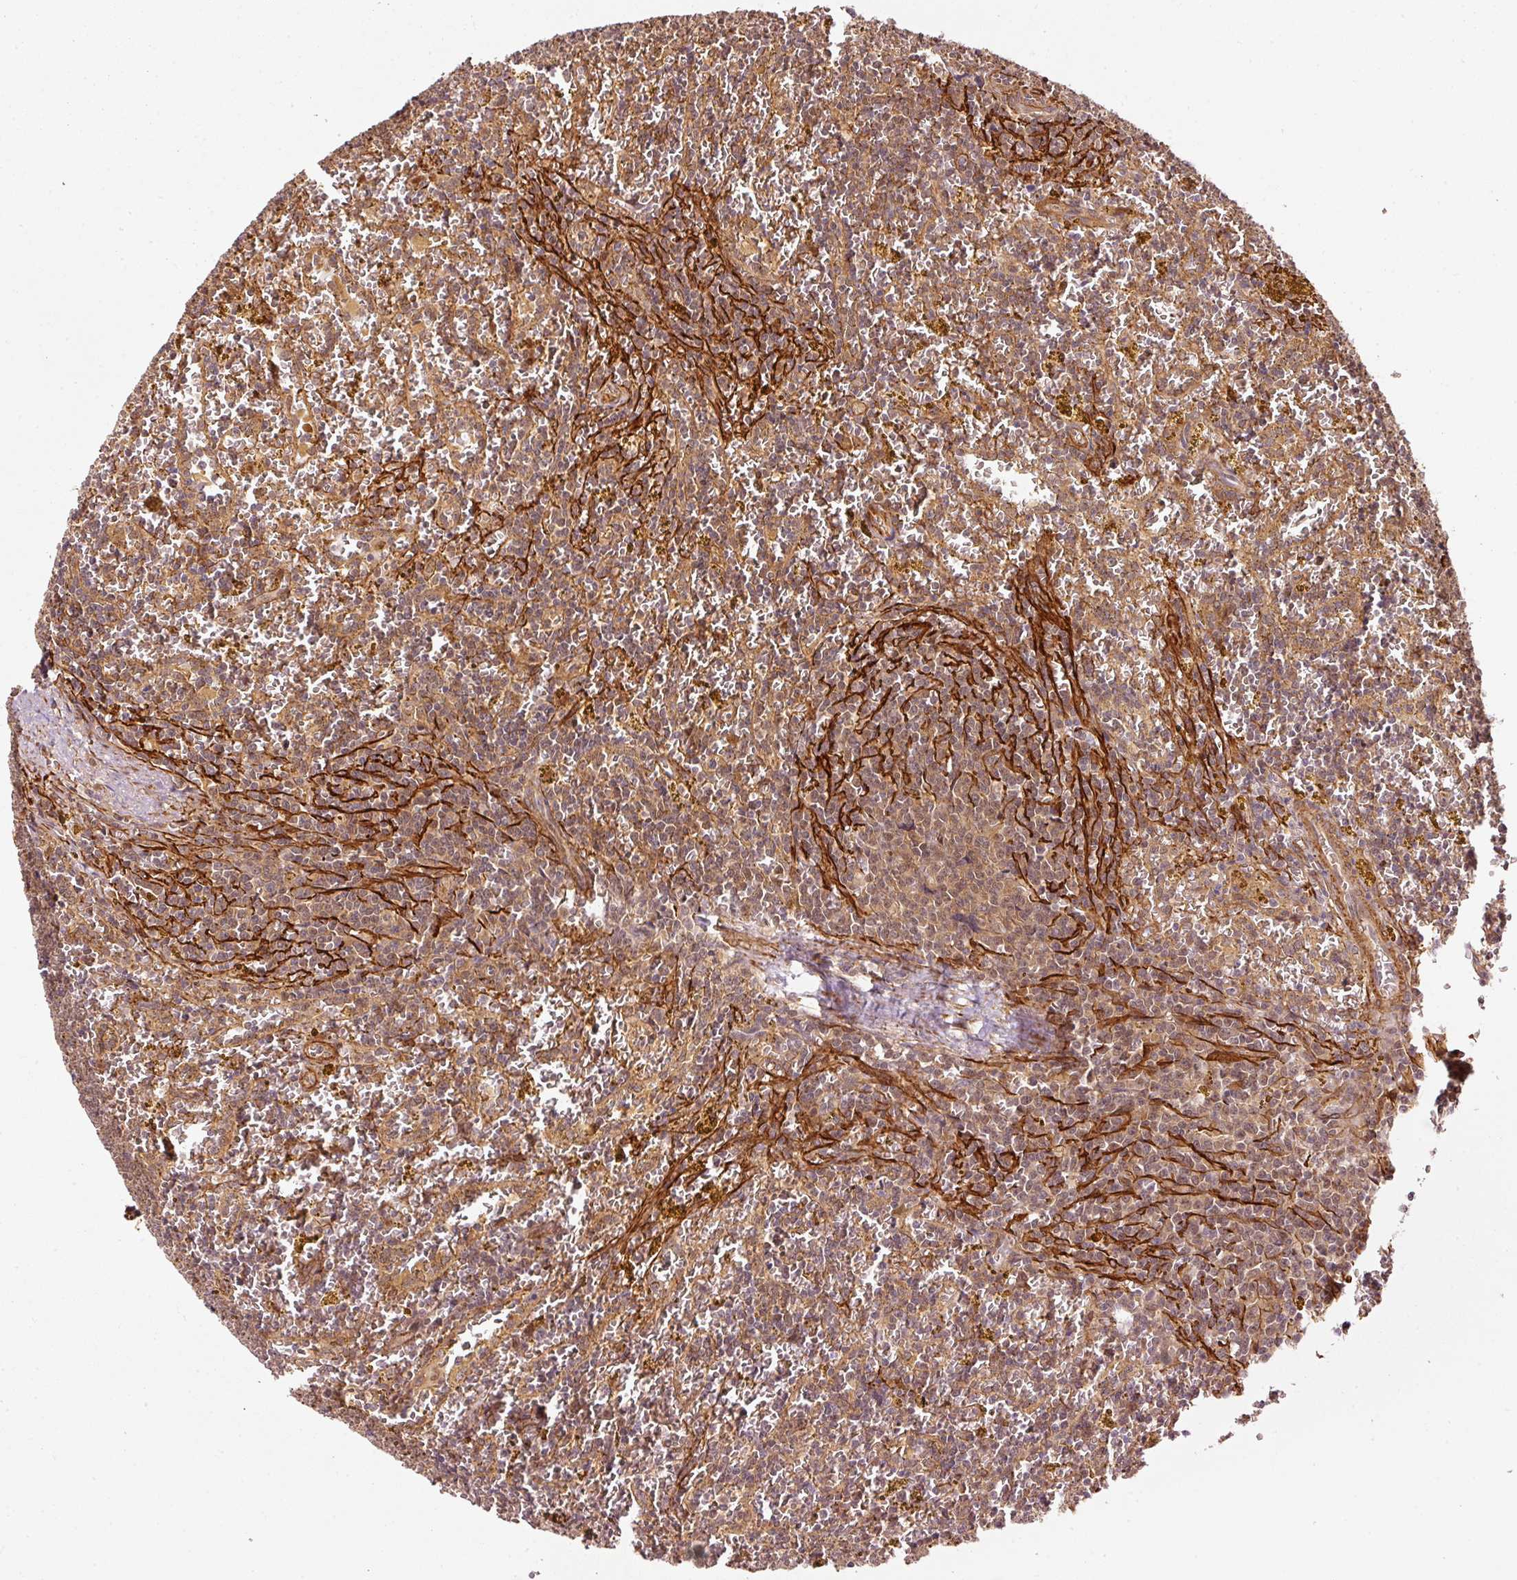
{"staining": {"intensity": "moderate", "quantity": ">75%", "location": "cytoplasmic/membranous"}, "tissue": "lymphoma", "cell_type": "Tumor cells", "image_type": "cancer", "snomed": [{"axis": "morphology", "description": "Malignant lymphoma, non-Hodgkin's type, Low grade"}, {"axis": "topography", "description": "Spleen"}, {"axis": "topography", "description": "Lymph node"}], "caption": "An image showing moderate cytoplasmic/membranous positivity in approximately >75% of tumor cells in lymphoma, as visualized by brown immunohistochemical staining.", "gene": "PSMD1", "patient": {"sex": "female", "age": 66}}